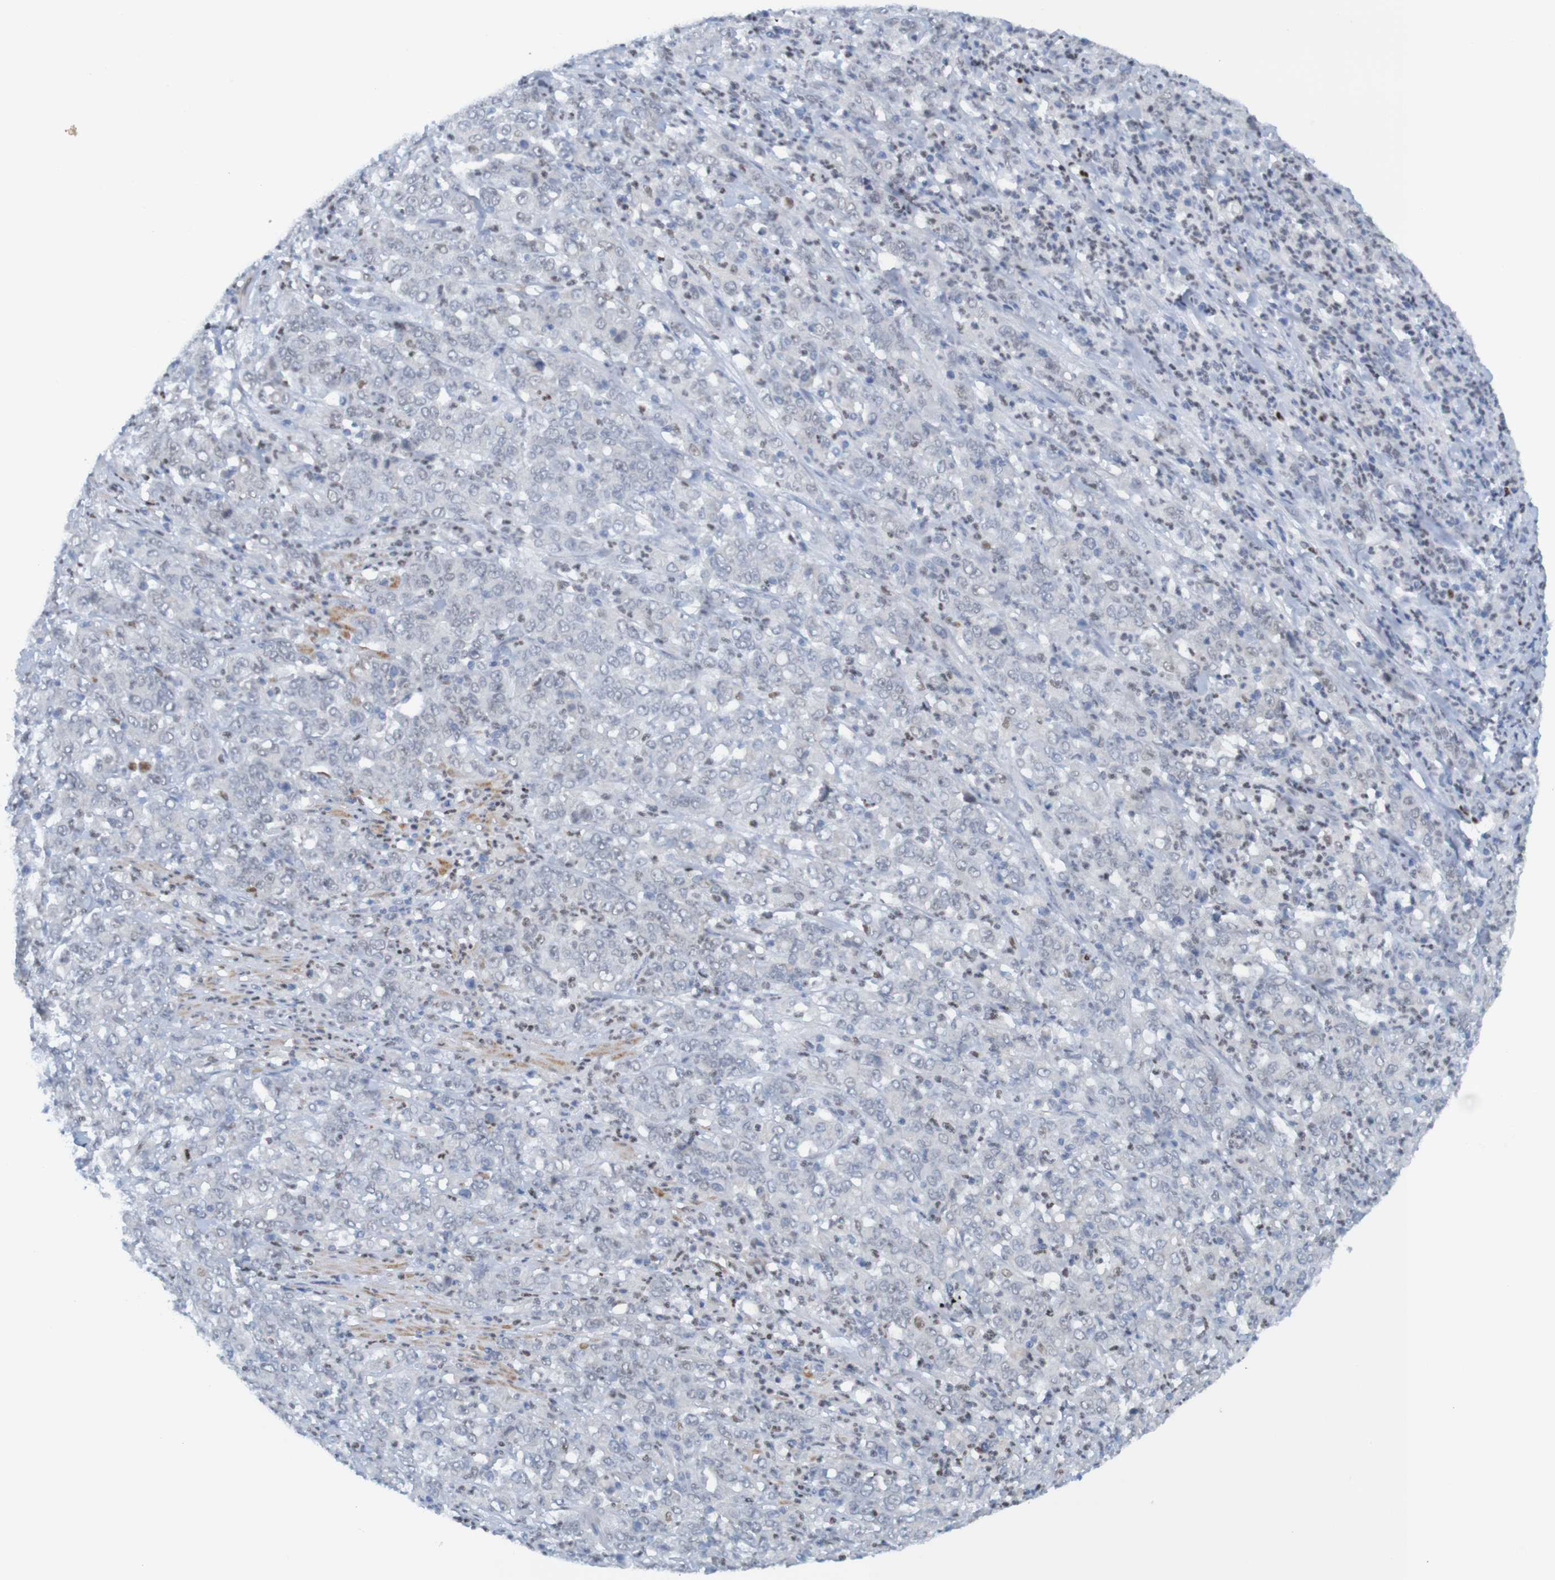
{"staining": {"intensity": "negative", "quantity": "none", "location": "none"}, "tissue": "stomach cancer", "cell_type": "Tumor cells", "image_type": "cancer", "snomed": [{"axis": "morphology", "description": "Adenocarcinoma, NOS"}, {"axis": "topography", "description": "Stomach, lower"}], "caption": "Immunohistochemical staining of human stomach adenocarcinoma reveals no significant expression in tumor cells.", "gene": "USP36", "patient": {"sex": "female", "age": 71}}